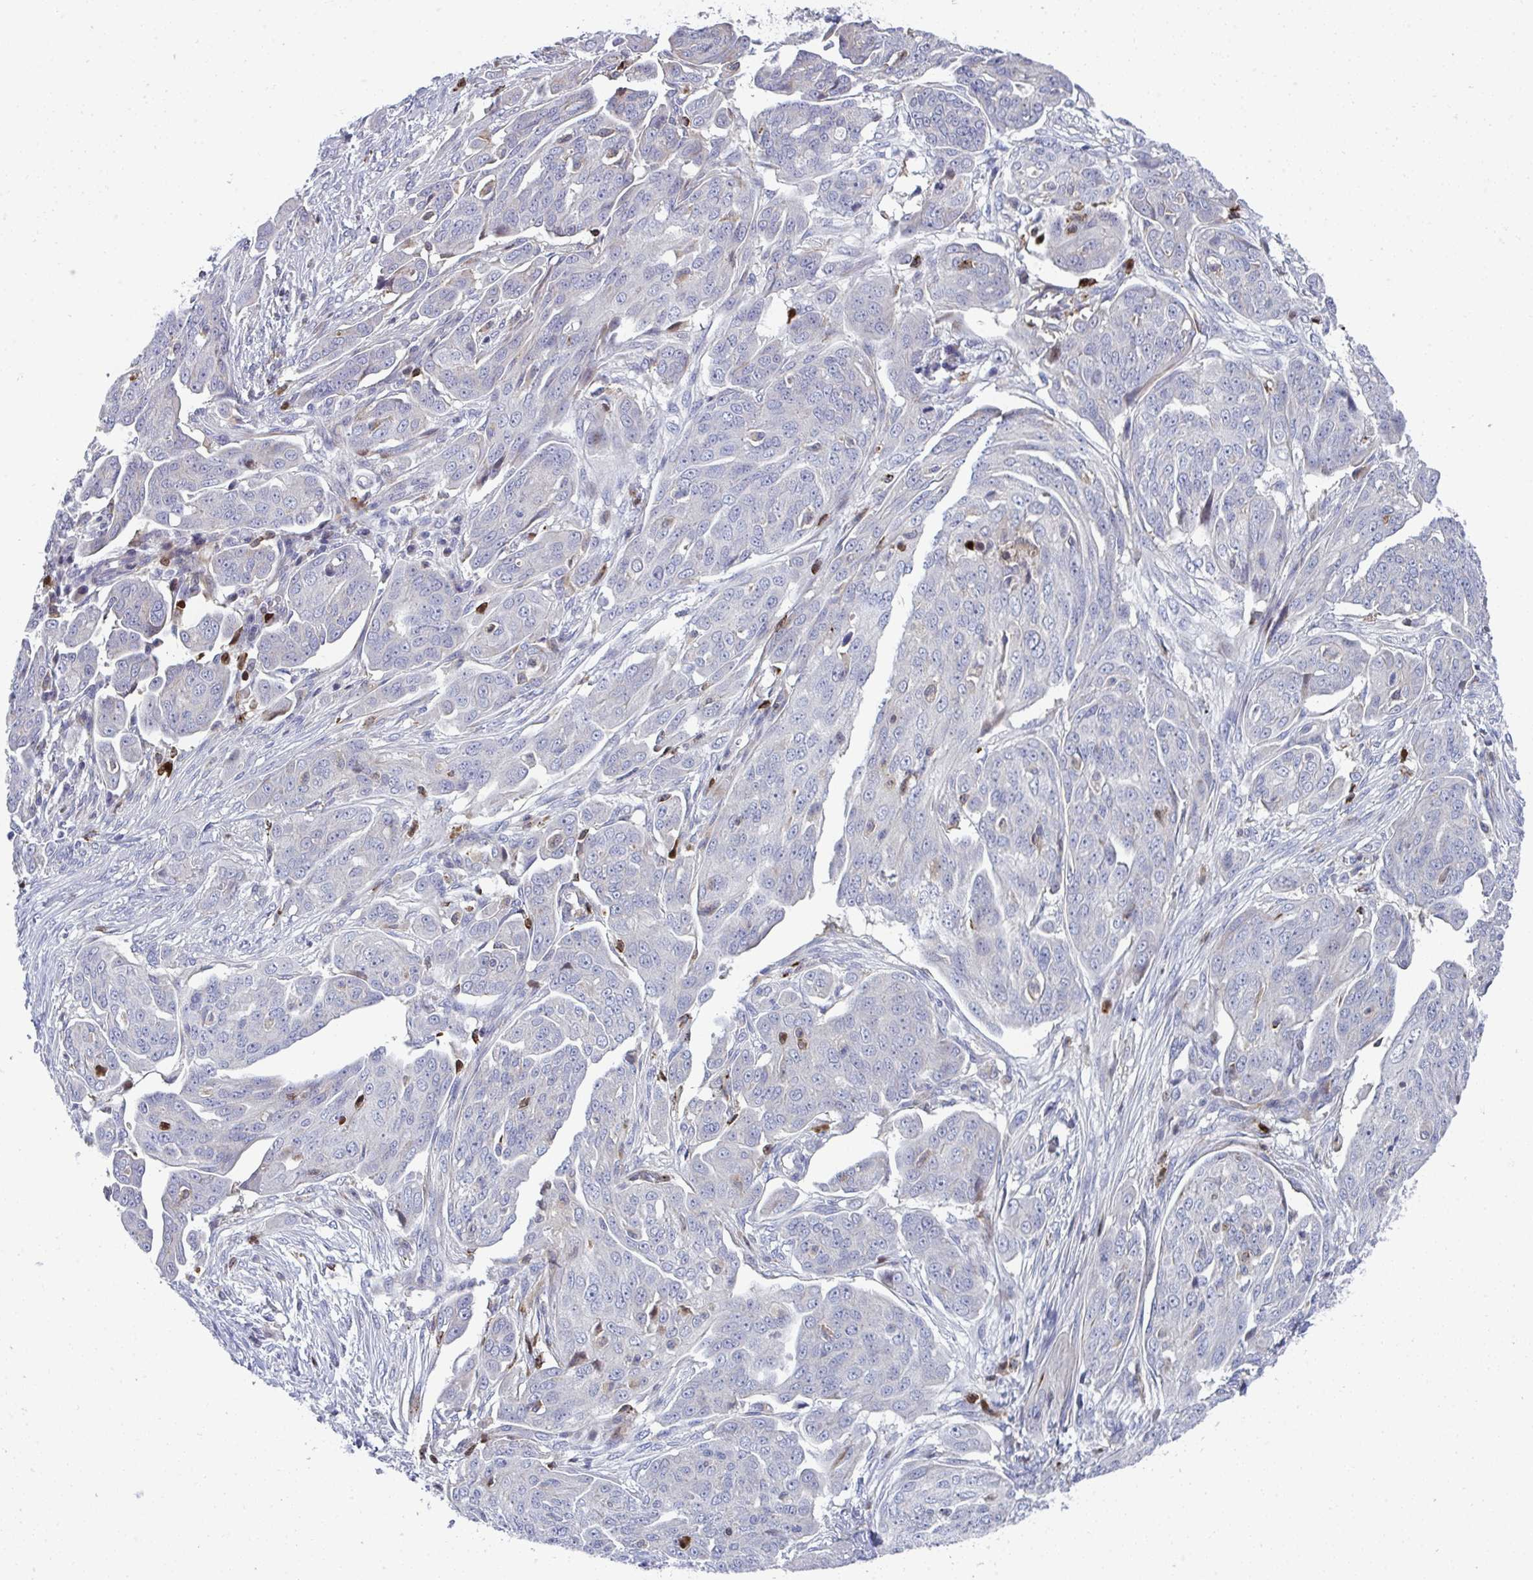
{"staining": {"intensity": "negative", "quantity": "none", "location": "none"}, "tissue": "ovarian cancer", "cell_type": "Tumor cells", "image_type": "cancer", "snomed": [{"axis": "morphology", "description": "Carcinoma, endometroid"}, {"axis": "topography", "description": "Ovary"}], "caption": "Tumor cells show no significant positivity in ovarian cancer.", "gene": "AOC2", "patient": {"sex": "female", "age": 70}}